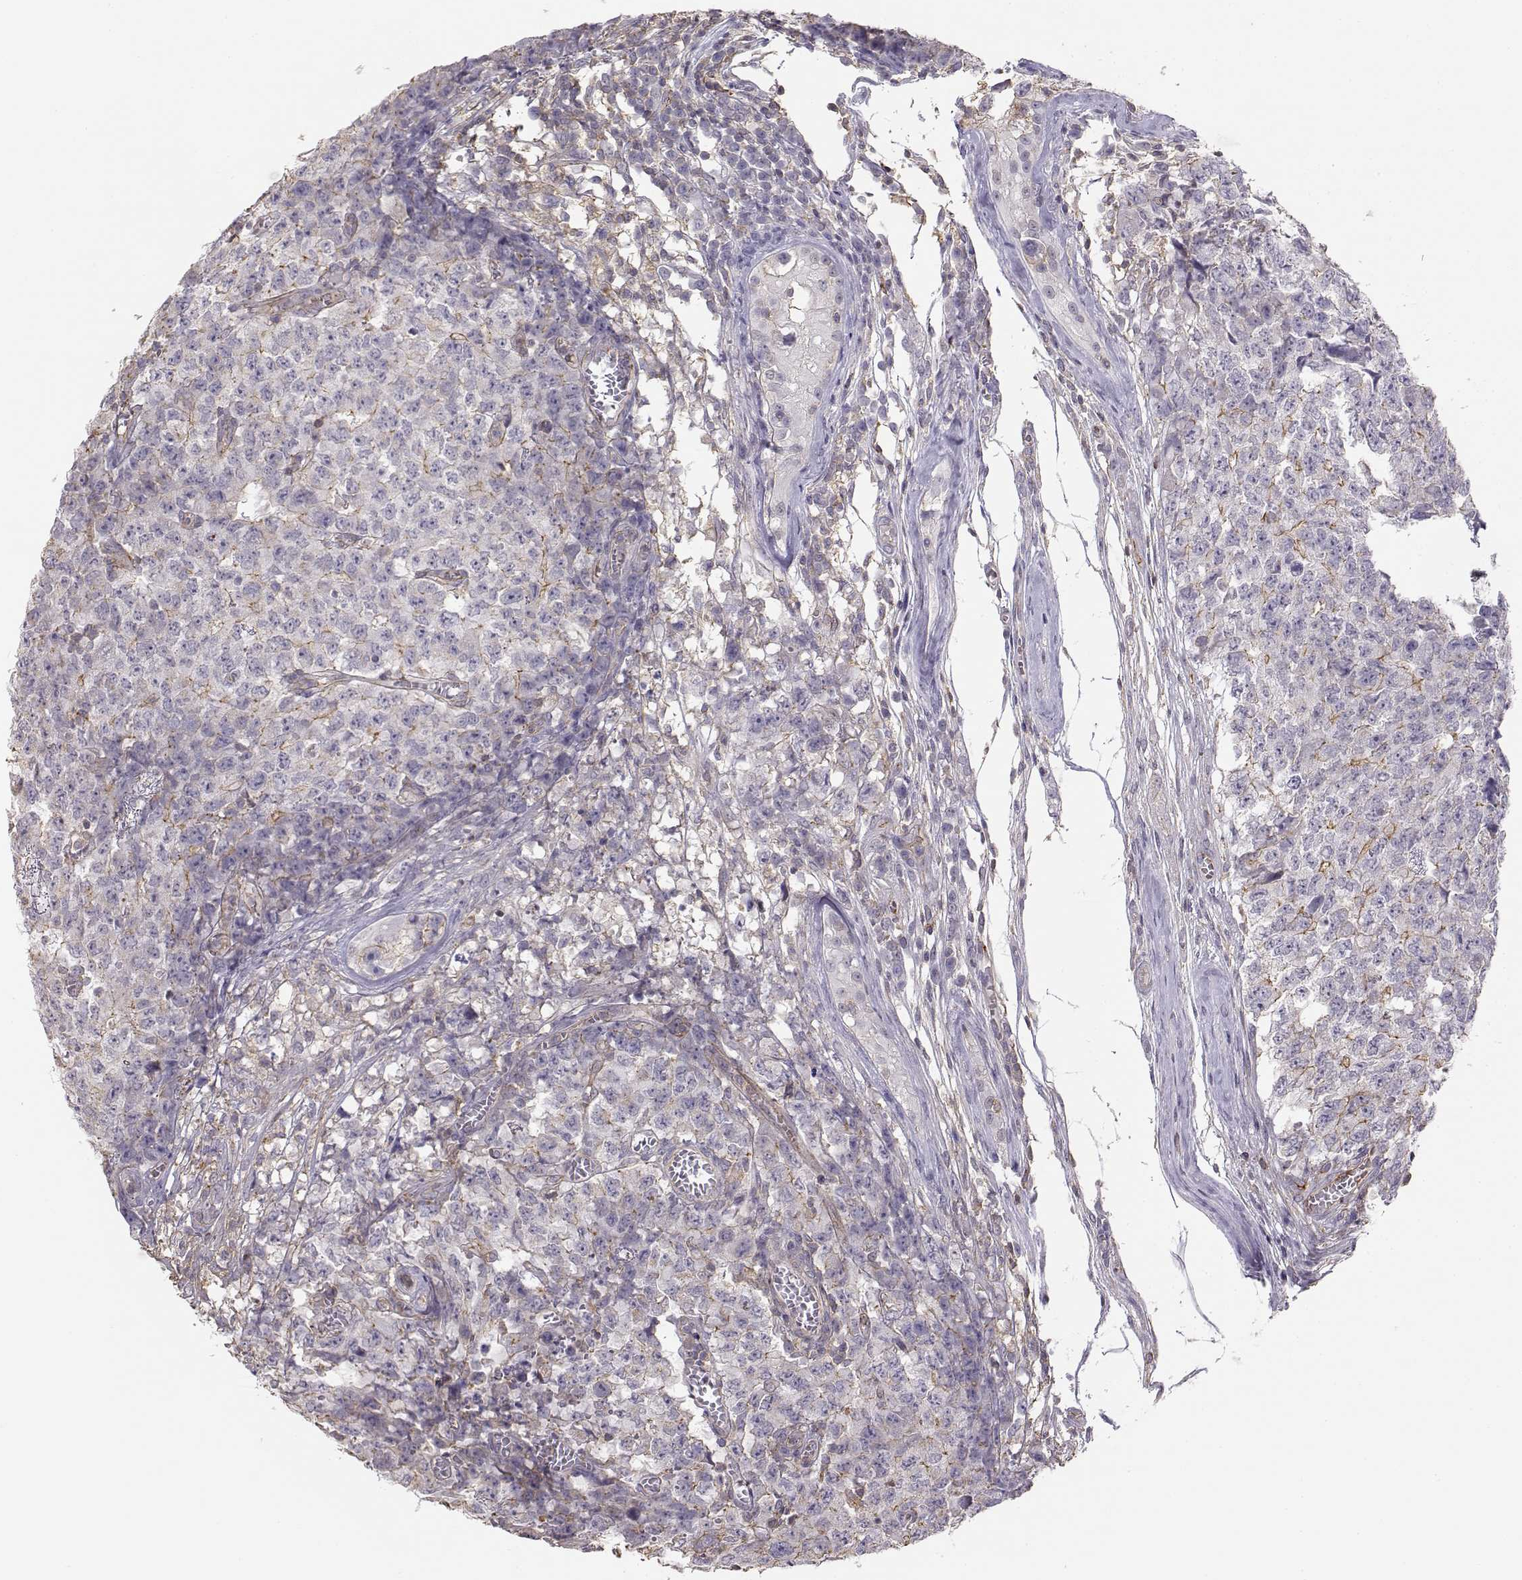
{"staining": {"intensity": "moderate", "quantity": "<25%", "location": "cytoplasmic/membranous"}, "tissue": "testis cancer", "cell_type": "Tumor cells", "image_type": "cancer", "snomed": [{"axis": "morphology", "description": "Carcinoma, Embryonal, NOS"}, {"axis": "topography", "description": "Testis"}], "caption": "IHC photomicrograph of neoplastic tissue: human testis cancer stained using immunohistochemistry demonstrates low levels of moderate protein expression localized specifically in the cytoplasmic/membranous of tumor cells, appearing as a cytoplasmic/membranous brown color.", "gene": "DAPL1", "patient": {"sex": "male", "age": 23}}